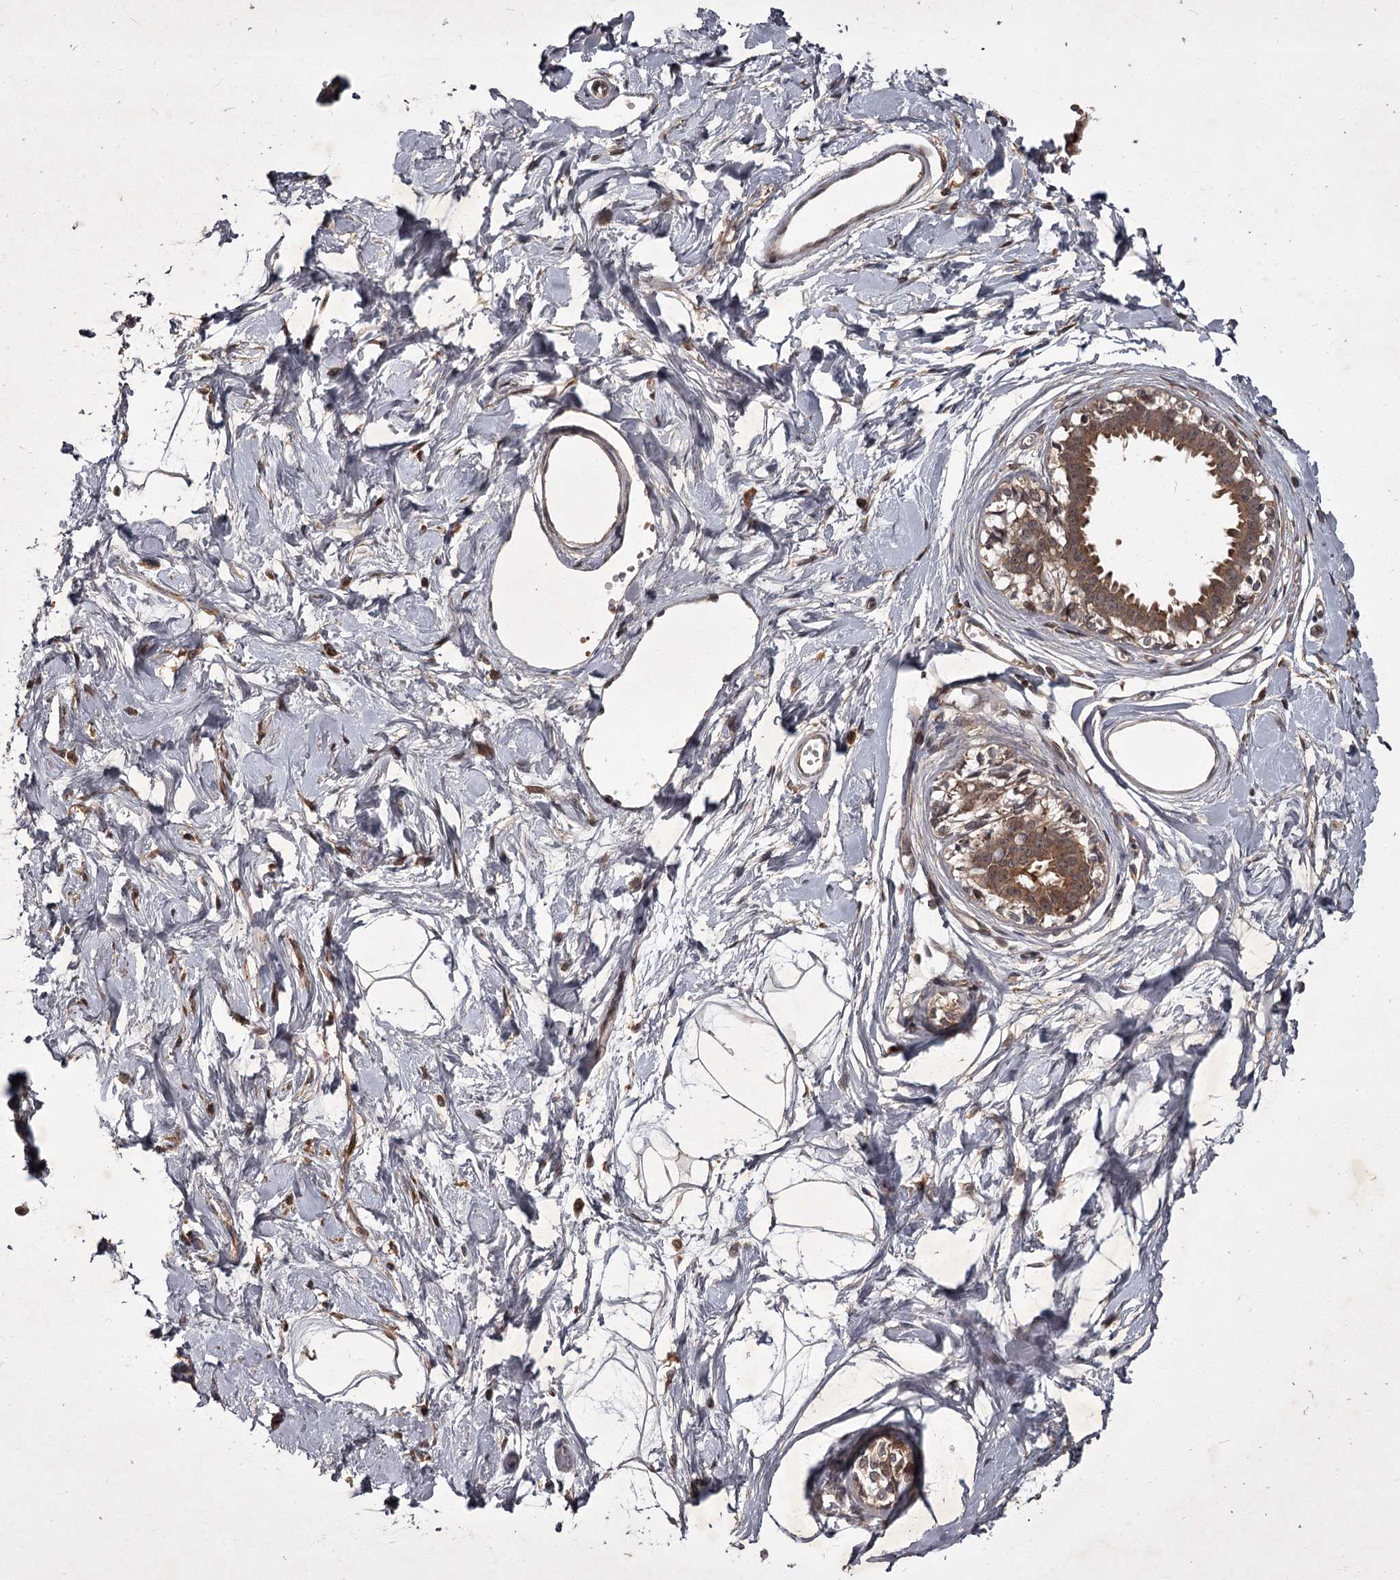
{"staining": {"intensity": "negative", "quantity": "none", "location": "none"}, "tissue": "breast", "cell_type": "Adipocytes", "image_type": "normal", "snomed": [{"axis": "morphology", "description": "Normal tissue, NOS"}, {"axis": "topography", "description": "Breast"}], "caption": "A high-resolution image shows IHC staining of normal breast, which exhibits no significant expression in adipocytes.", "gene": "TBC1D23", "patient": {"sex": "female", "age": 45}}